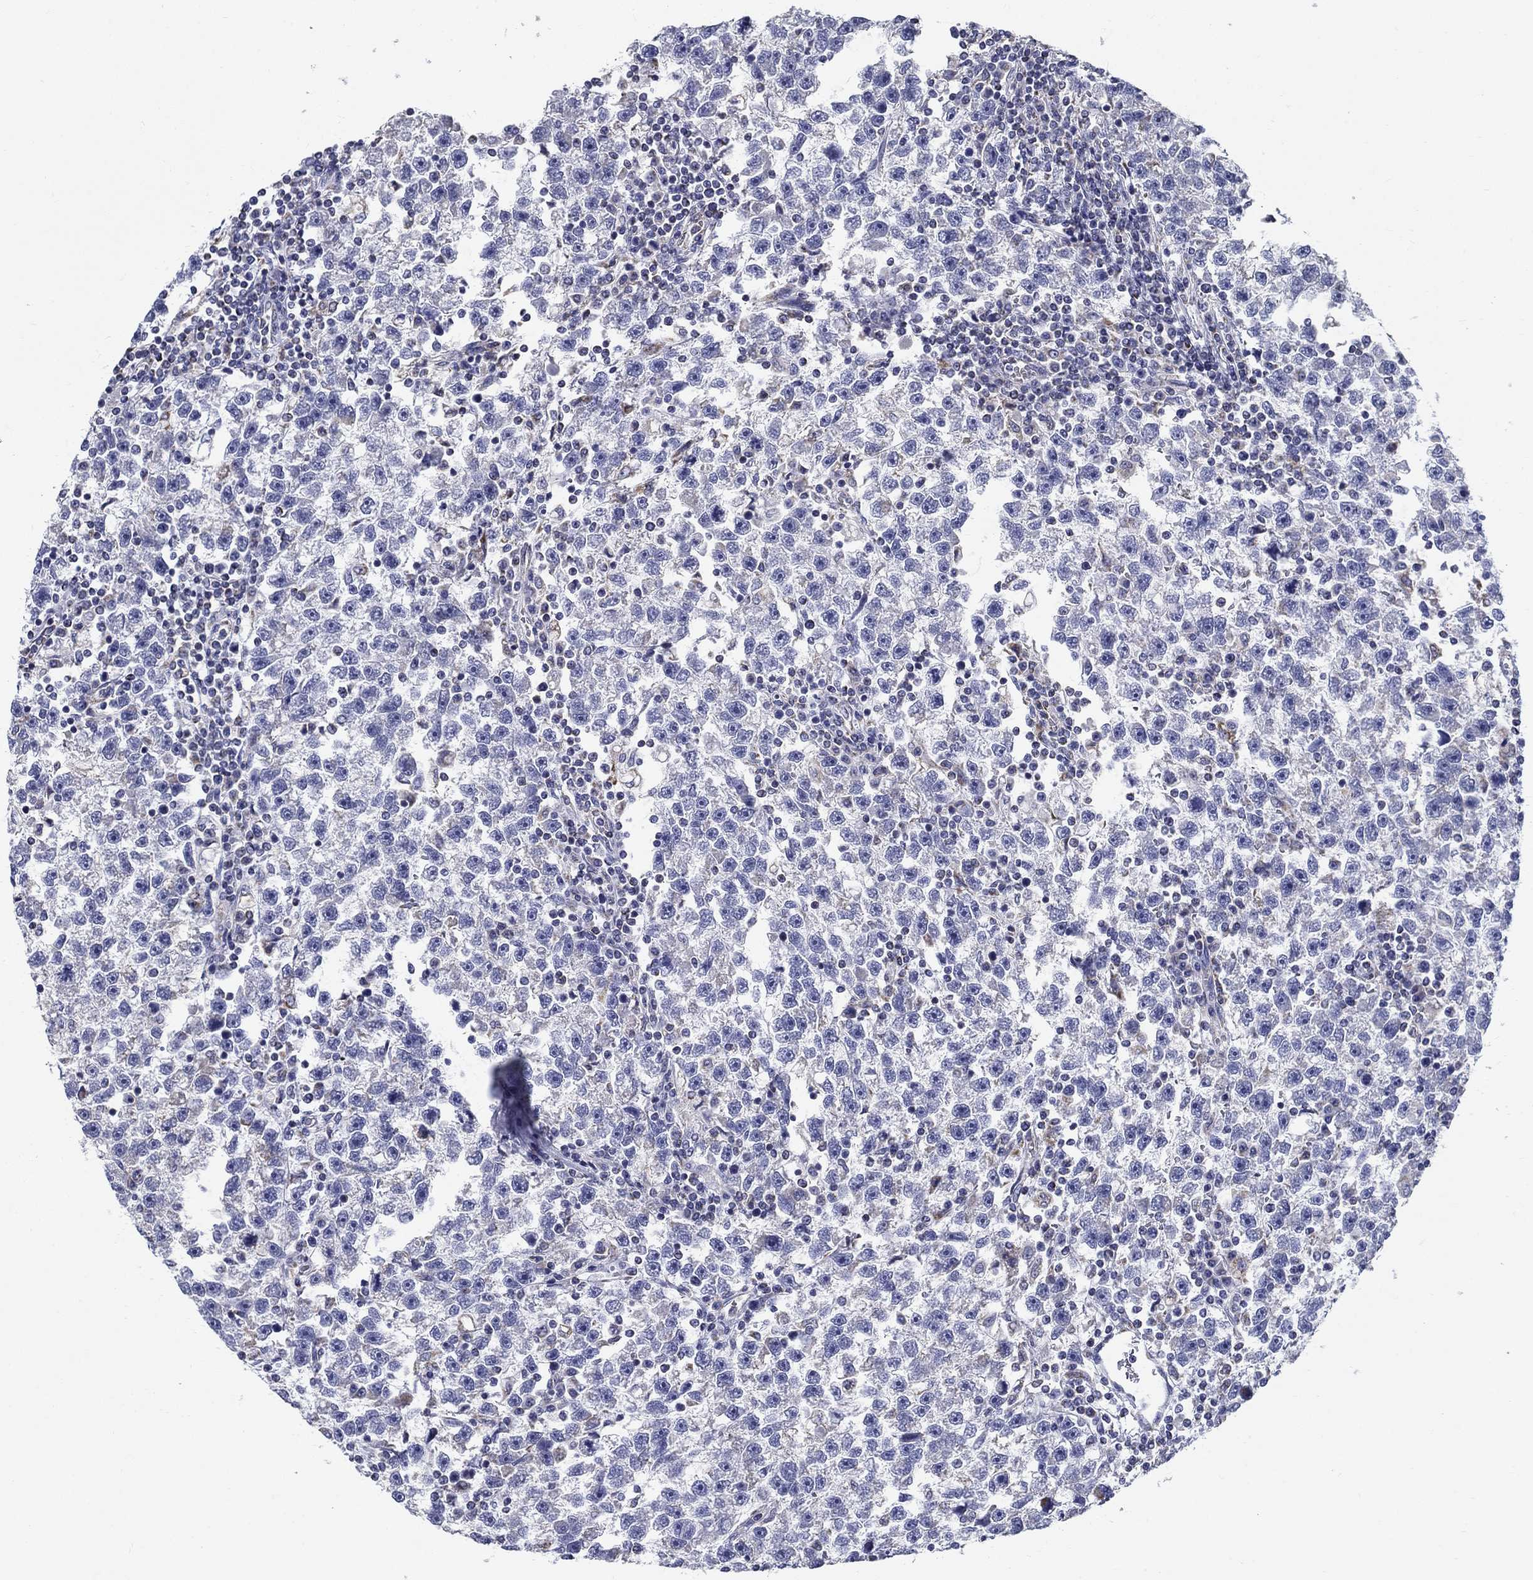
{"staining": {"intensity": "negative", "quantity": "none", "location": "none"}, "tissue": "testis cancer", "cell_type": "Tumor cells", "image_type": "cancer", "snomed": [{"axis": "morphology", "description": "Seminoma, NOS"}, {"axis": "topography", "description": "Testis"}], "caption": "Tumor cells are negative for brown protein staining in testis seminoma.", "gene": "UPB1", "patient": {"sex": "male", "age": 47}}